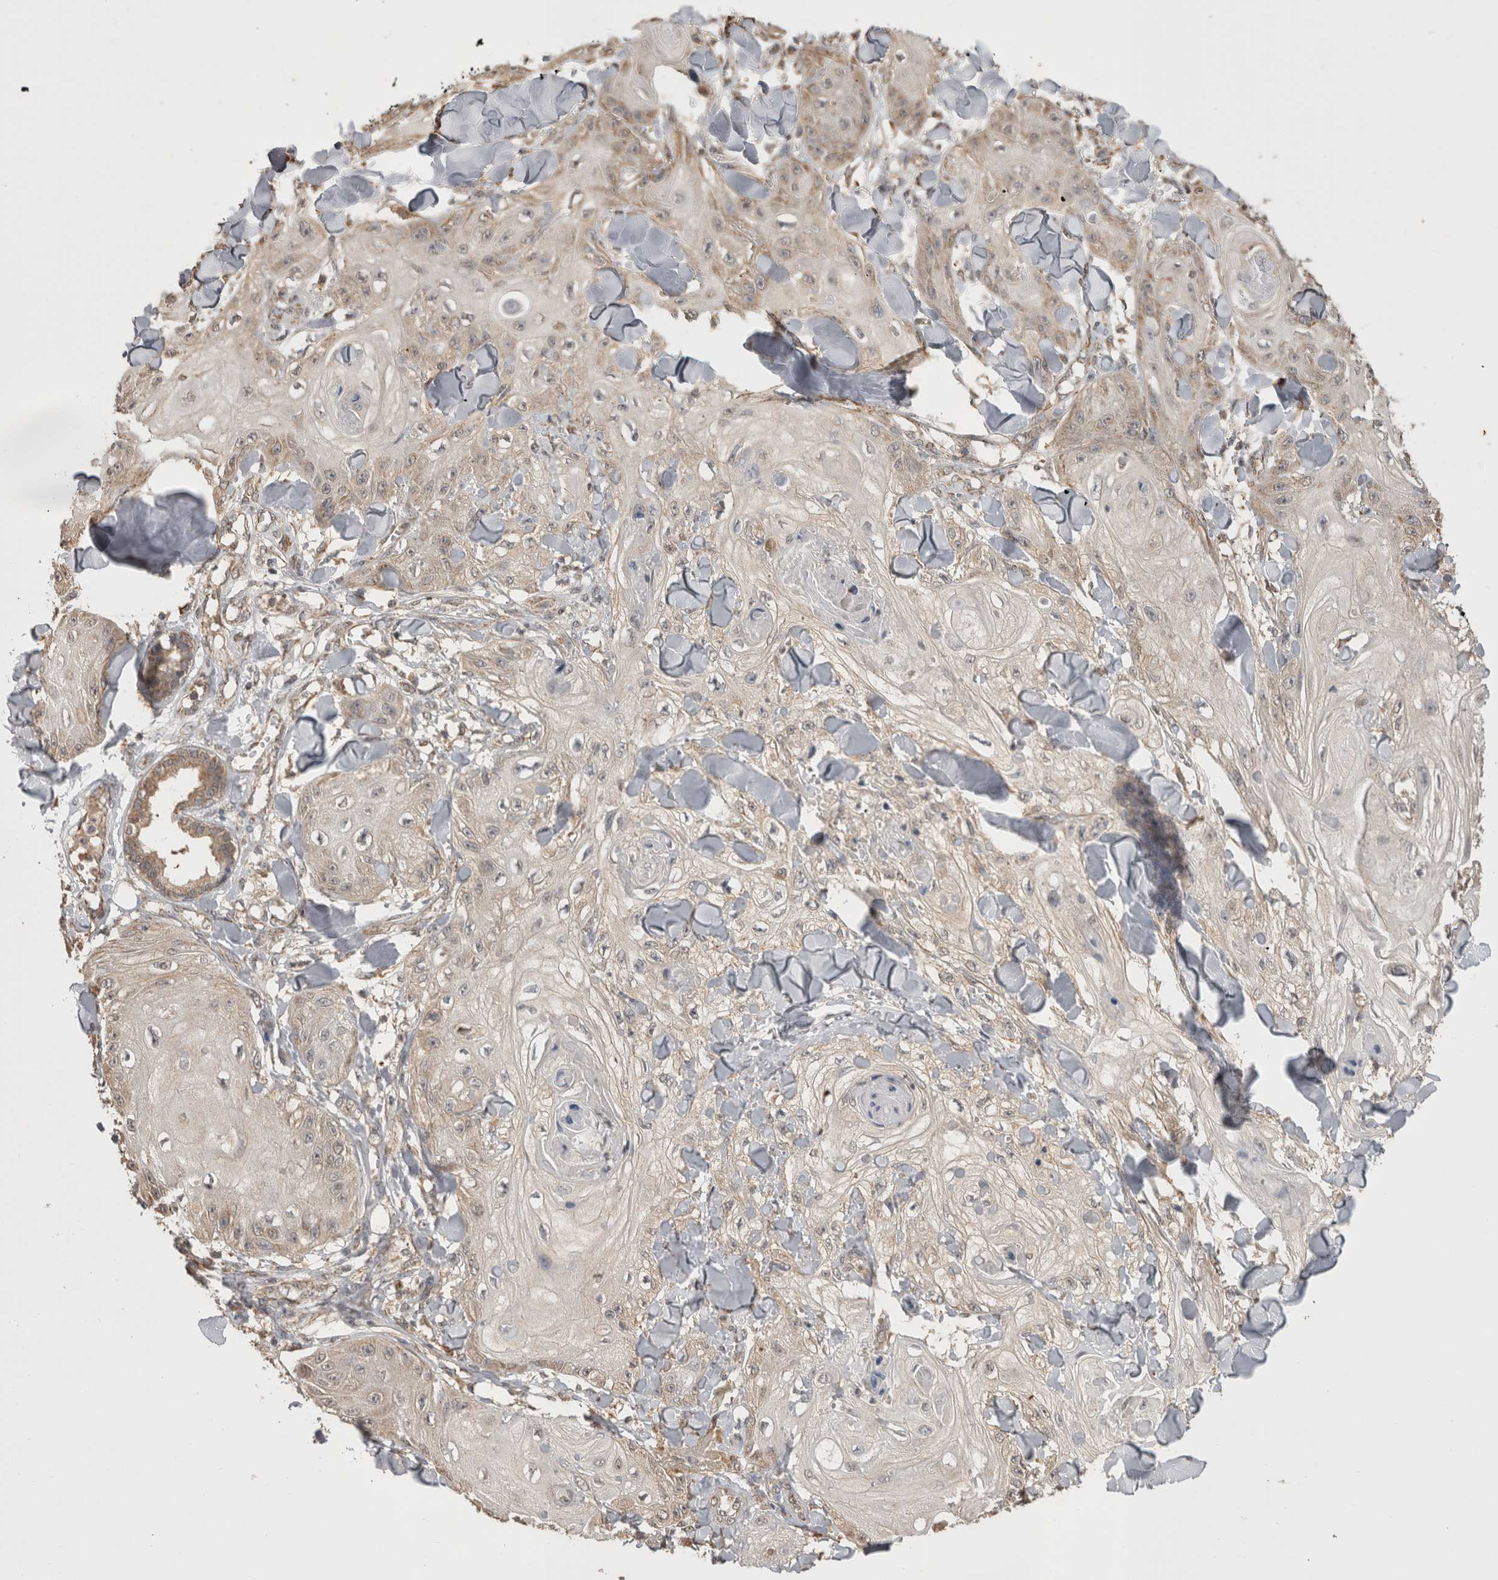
{"staining": {"intensity": "weak", "quantity": "<25%", "location": "cytoplasmic/membranous"}, "tissue": "skin cancer", "cell_type": "Tumor cells", "image_type": "cancer", "snomed": [{"axis": "morphology", "description": "Squamous cell carcinoma, NOS"}, {"axis": "topography", "description": "Skin"}], "caption": "The photomicrograph shows no staining of tumor cells in skin cancer (squamous cell carcinoma).", "gene": "PREP", "patient": {"sex": "male", "age": 74}}